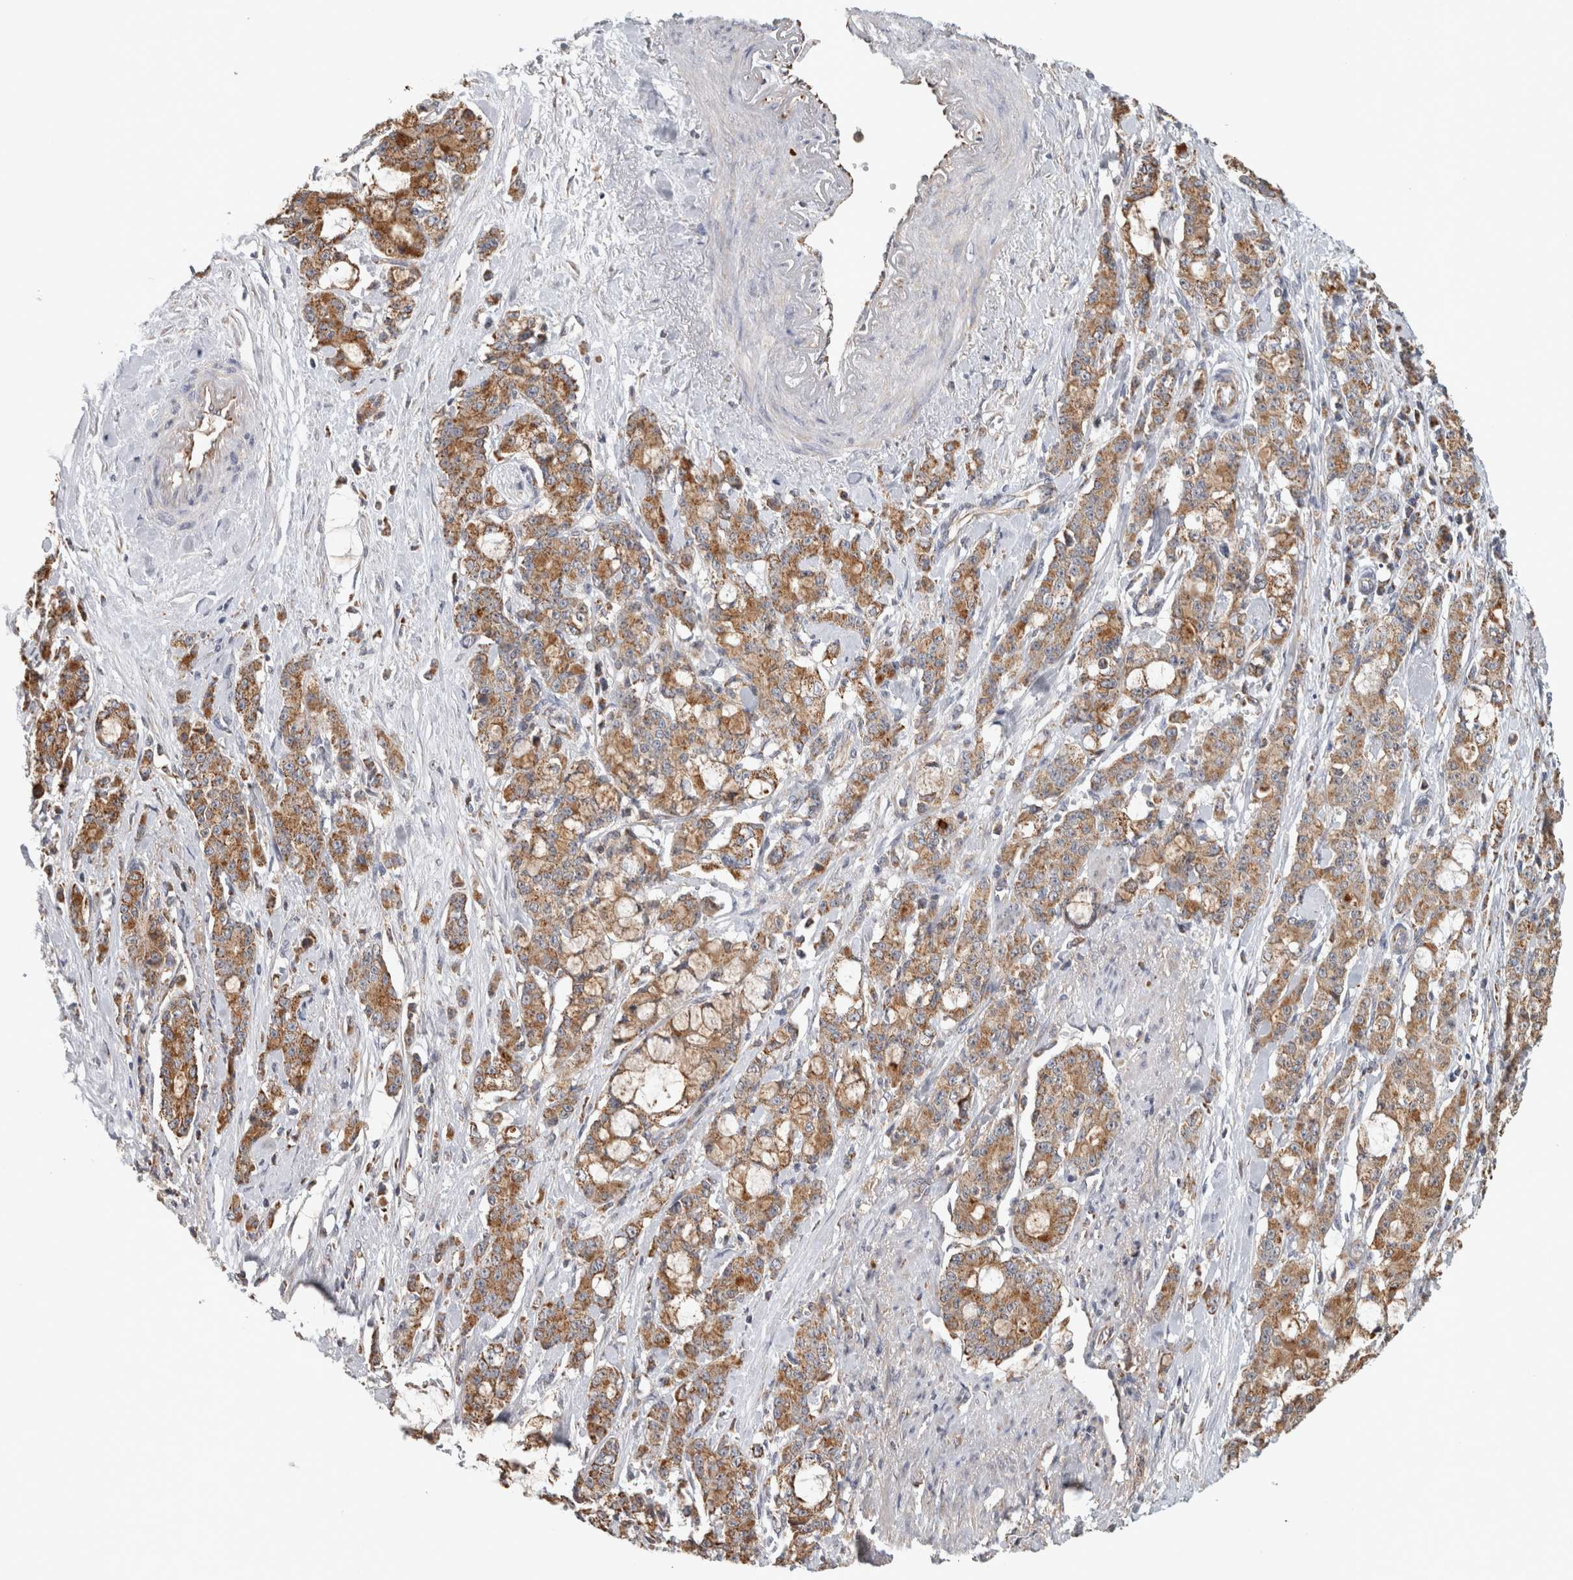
{"staining": {"intensity": "moderate", "quantity": ">75%", "location": "cytoplasmic/membranous"}, "tissue": "pancreatic cancer", "cell_type": "Tumor cells", "image_type": "cancer", "snomed": [{"axis": "morphology", "description": "Adenocarcinoma, NOS"}, {"axis": "topography", "description": "Pancreas"}], "caption": "DAB (3,3'-diaminobenzidine) immunohistochemical staining of pancreatic adenocarcinoma exhibits moderate cytoplasmic/membranous protein staining in approximately >75% of tumor cells.", "gene": "ST8SIA1", "patient": {"sex": "female", "age": 73}}